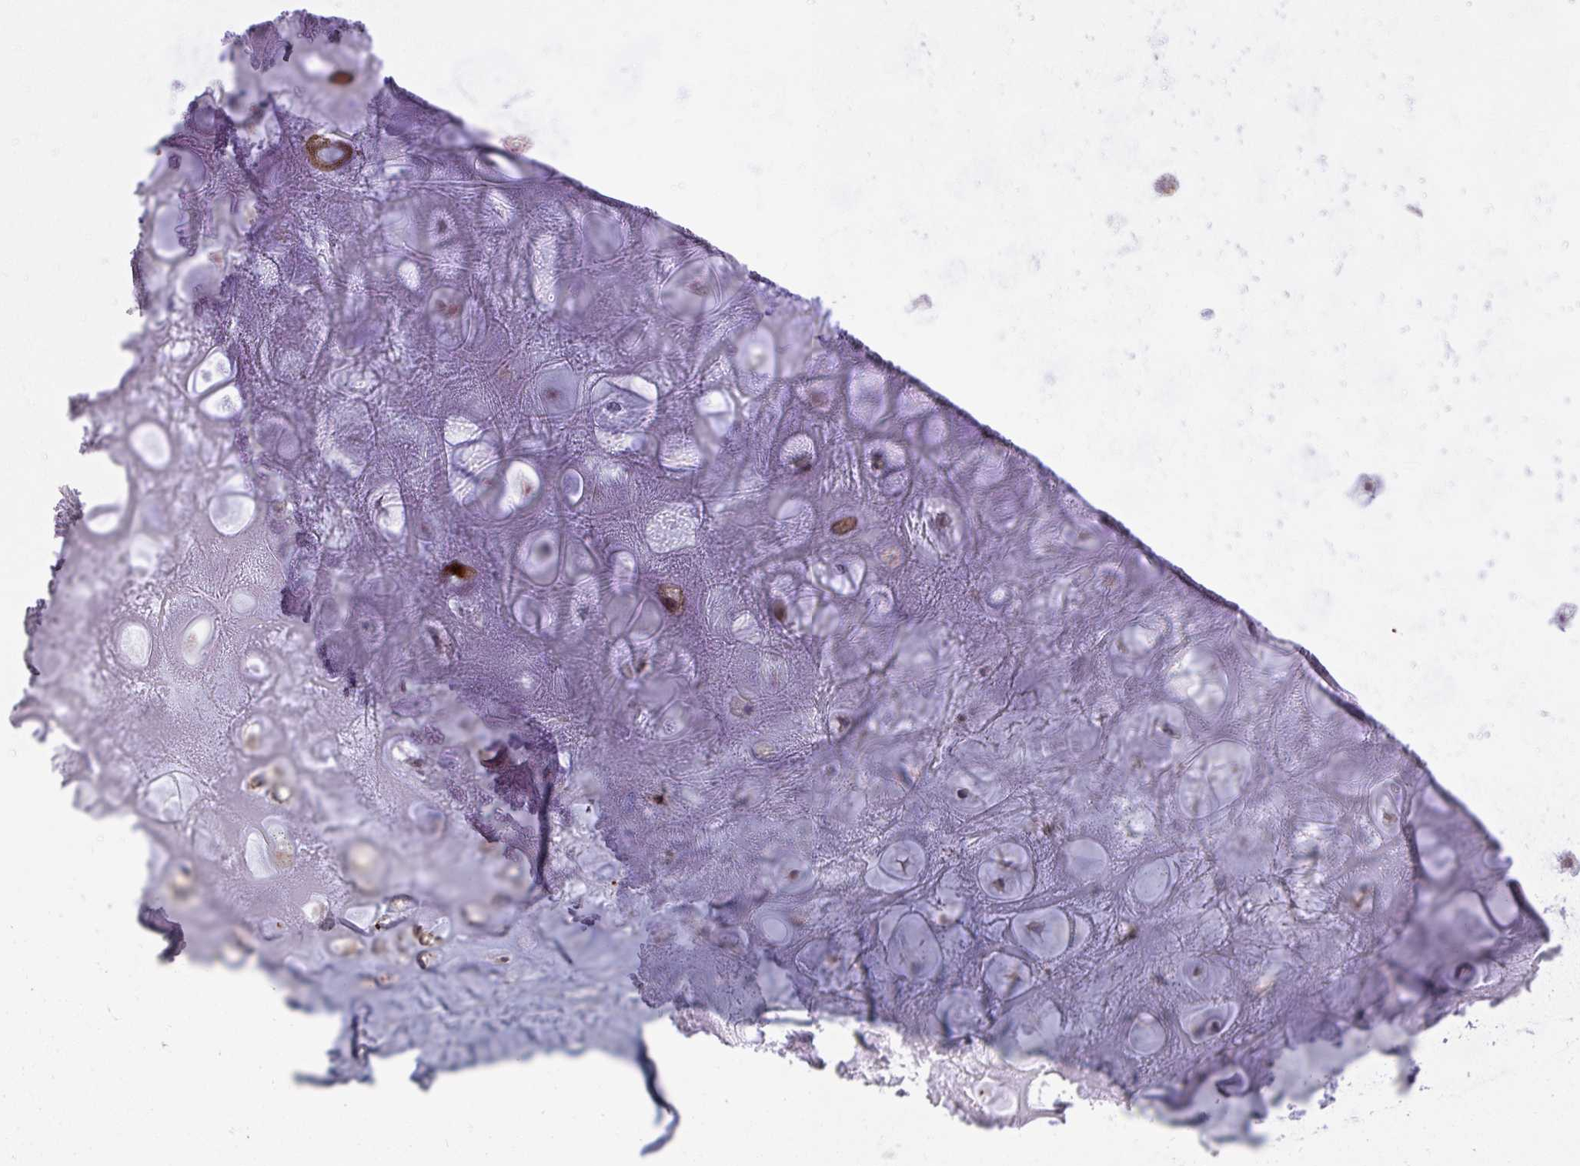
{"staining": {"intensity": "negative", "quantity": "none", "location": "none"}, "tissue": "adipose tissue", "cell_type": "Adipocytes", "image_type": "normal", "snomed": [{"axis": "morphology", "description": "Normal tissue, NOS"}, {"axis": "topography", "description": "Lymph node"}, {"axis": "topography", "description": "Cartilage tissue"}, {"axis": "topography", "description": "Nasopharynx"}], "caption": "Micrograph shows no significant protein expression in adipocytes of benign adipose tissue. (Stains: DAB immunohistochemistry with hematoxylin counter stain, Microscopy: brightfield microscopy at high magnification).", "gene": "PPP5C", "patient": {"sex": "male", "age": 63}}